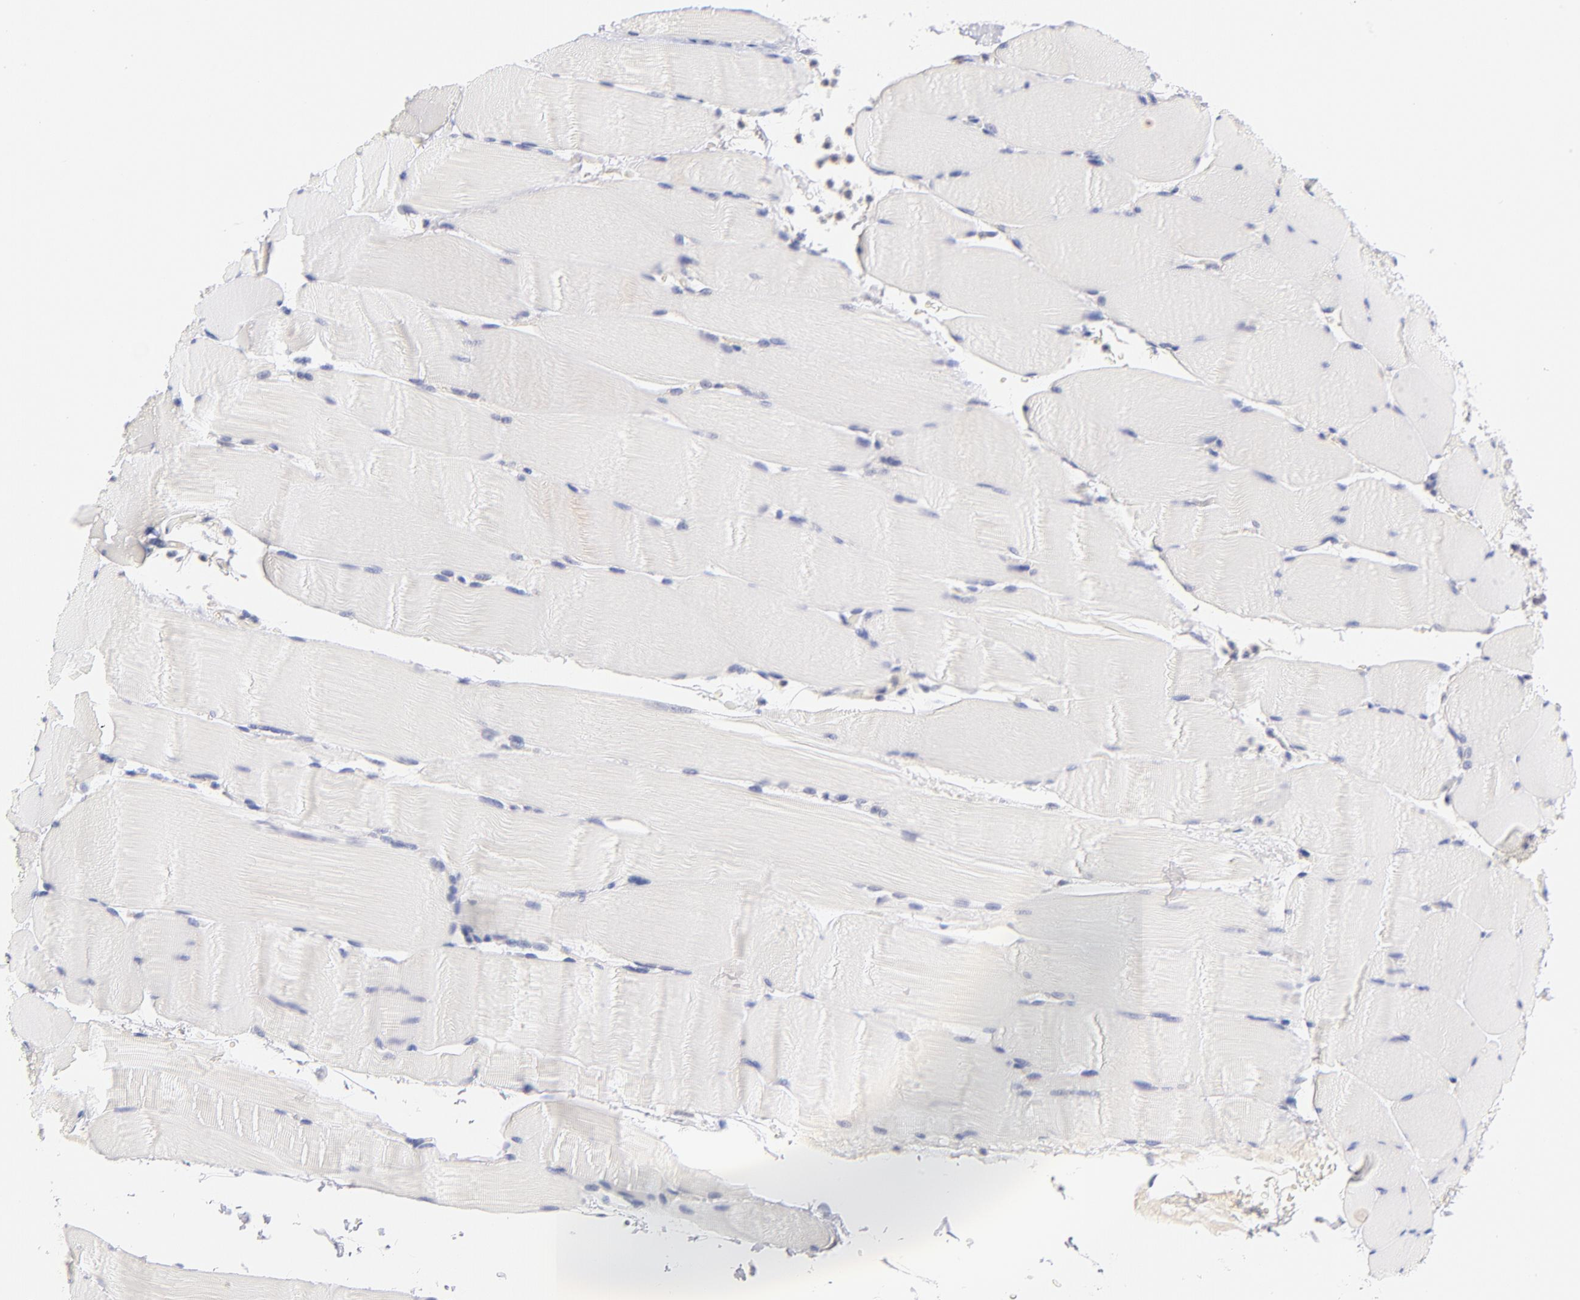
{"staining": {"intensity": "negative", "quantity": "none", "location": "none"}, "tissue": "skeletal muscle", "cell_type": "Myocytes", "image_type": "normal", "snomed": [{"axis": "morphology", "description": "Normal tissue, NOS"}, {"axis": "topography", "description": "Skeletal muscle"}], "caption": "Immunohistochemistry (IHC) histopathology image of unremarkable skeletal muscle stained for a protein (brown), which shows no positivity in myocytes.", "gene": "CASP6", "patient": {"sex": "male", "age": 62}}